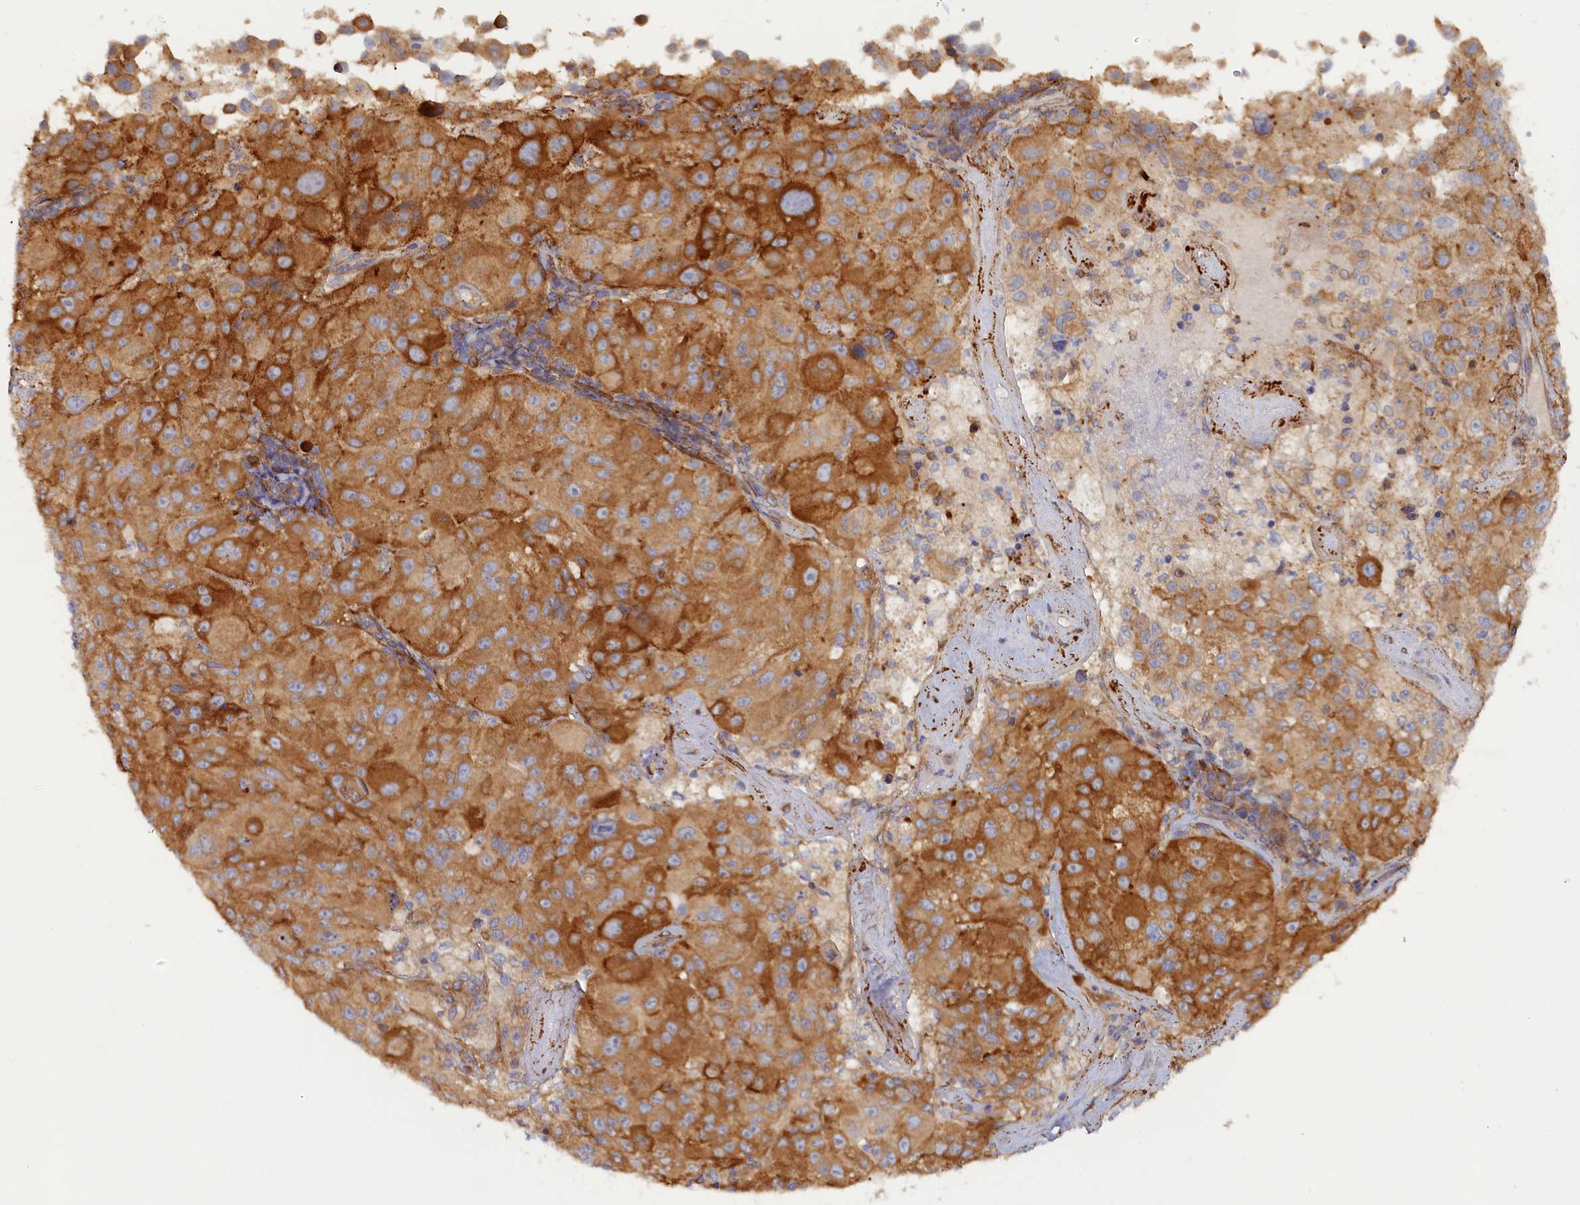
{"staining": {"intensity": "moderate", "quantity": ">75%", "location": "cytoplasmic/membranous"}, "tissue": "melanoma", "cell_type": "Tumor cells", "image_type": "cancer", "snomed": [{"axis": "morphology", "description": "Malignant melanoma, Metastatic site"}, {"axis": "topography", "description": "Lymph node"}], "caption": "Melanoma was stained to show a protein in brown. There is medium levels of moderate cytoplasmic/membranous positivity in approximately >75% of tumor cells. Nuclei are stained in blue.", "gene": "TMEM196", "patient": {"sex": "male", "age": 62}}